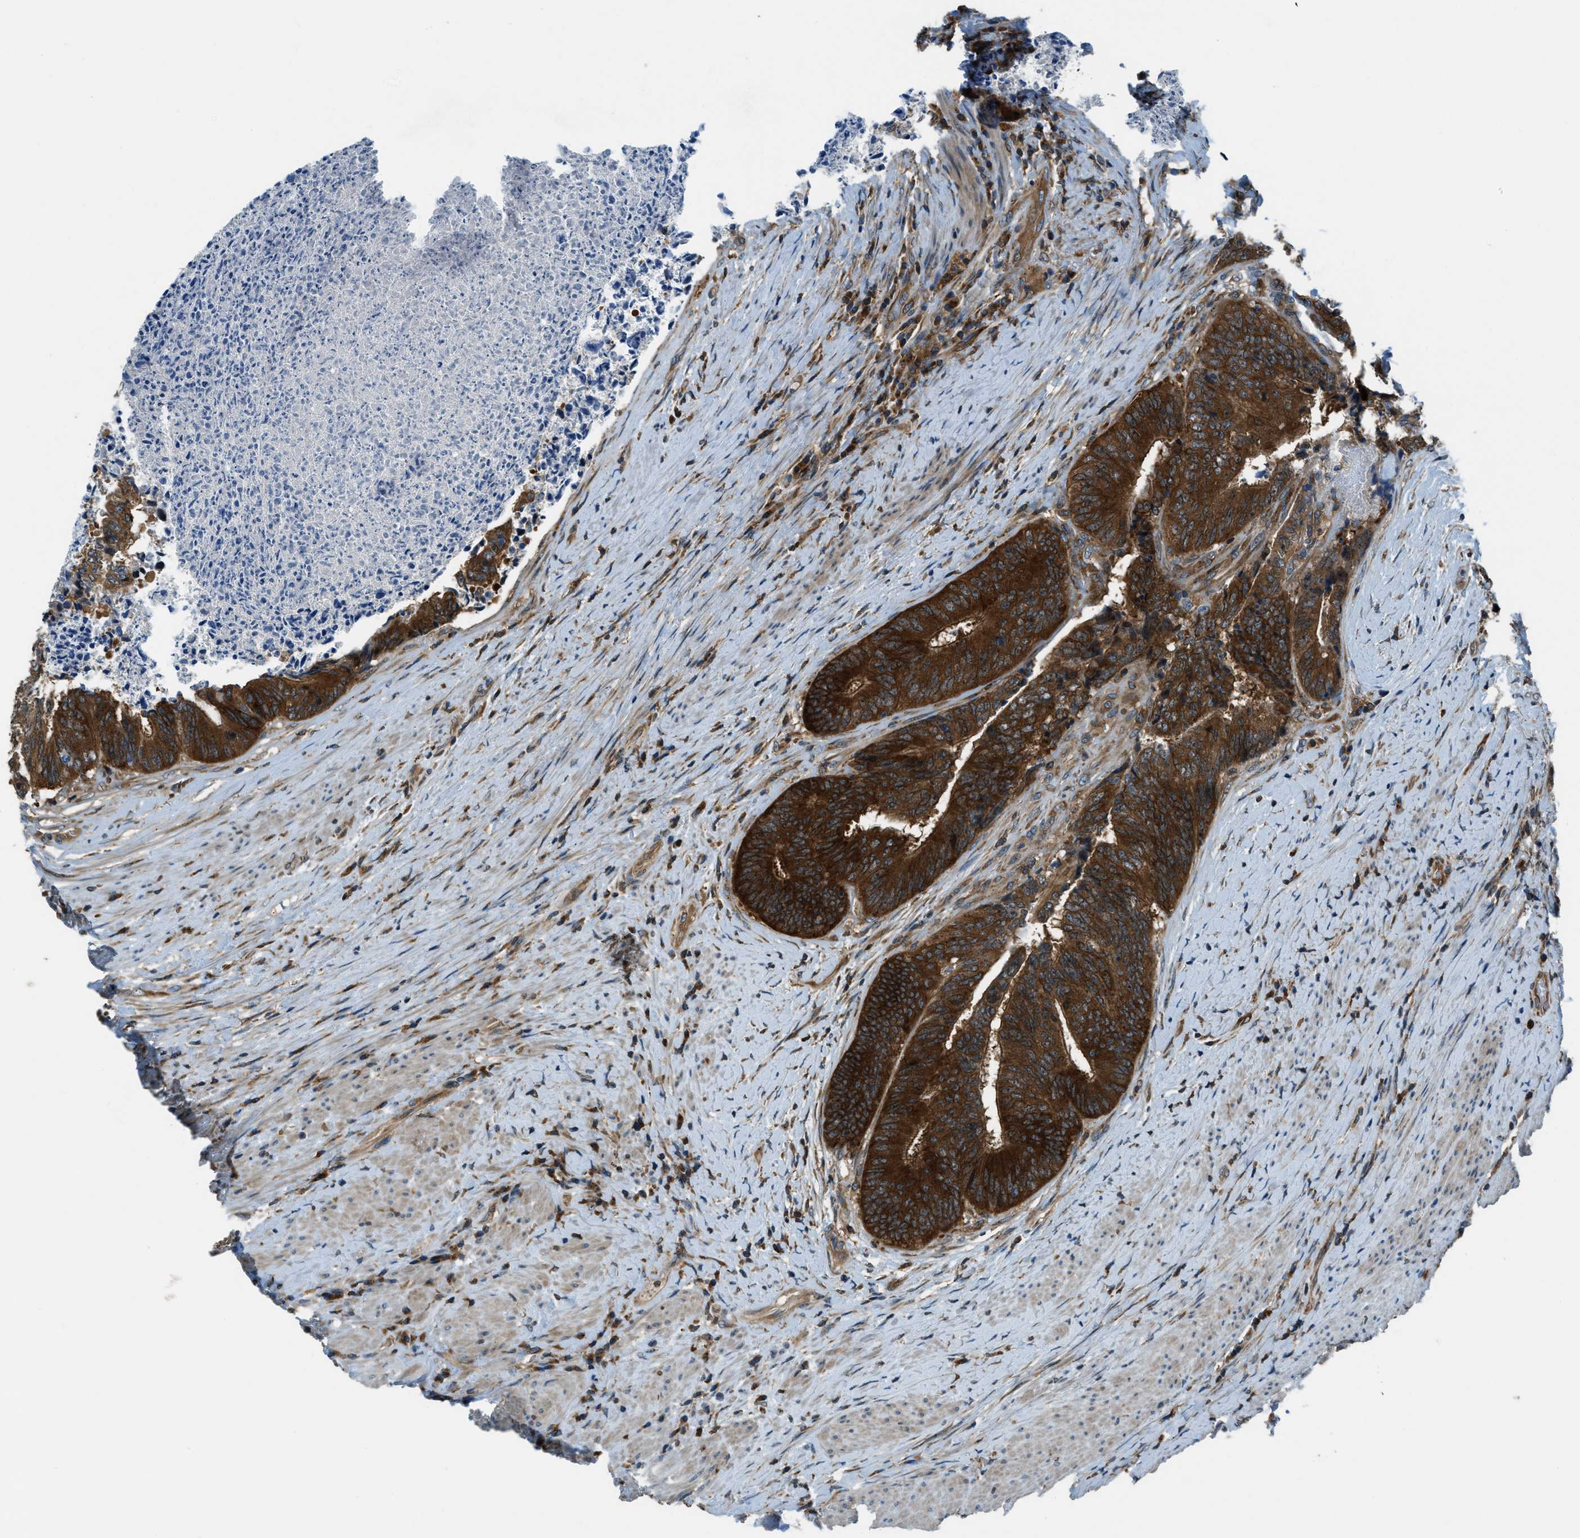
{"staining": {"intensity": "strong", "quantity": ">75%", "location": "cytoplasmic/membranous"}, "tissue": "colorectal cancer", "cell_type": "Tumor cells", "image_type": "cancer", "snomed": [{"axis": "morphology", "description": "Adenocarcinoma, NOS"}, {"axis": "topography", "description": "Rectum"}], "caption": "Protein expression analysis of human adenocarcinoma (colorectal) reveals strong cytoplasmic/membranous positivity in about >75% of tumor cells.", "gene": "ARFGAP2", "patient": {"sex": "male", "age": 72}}